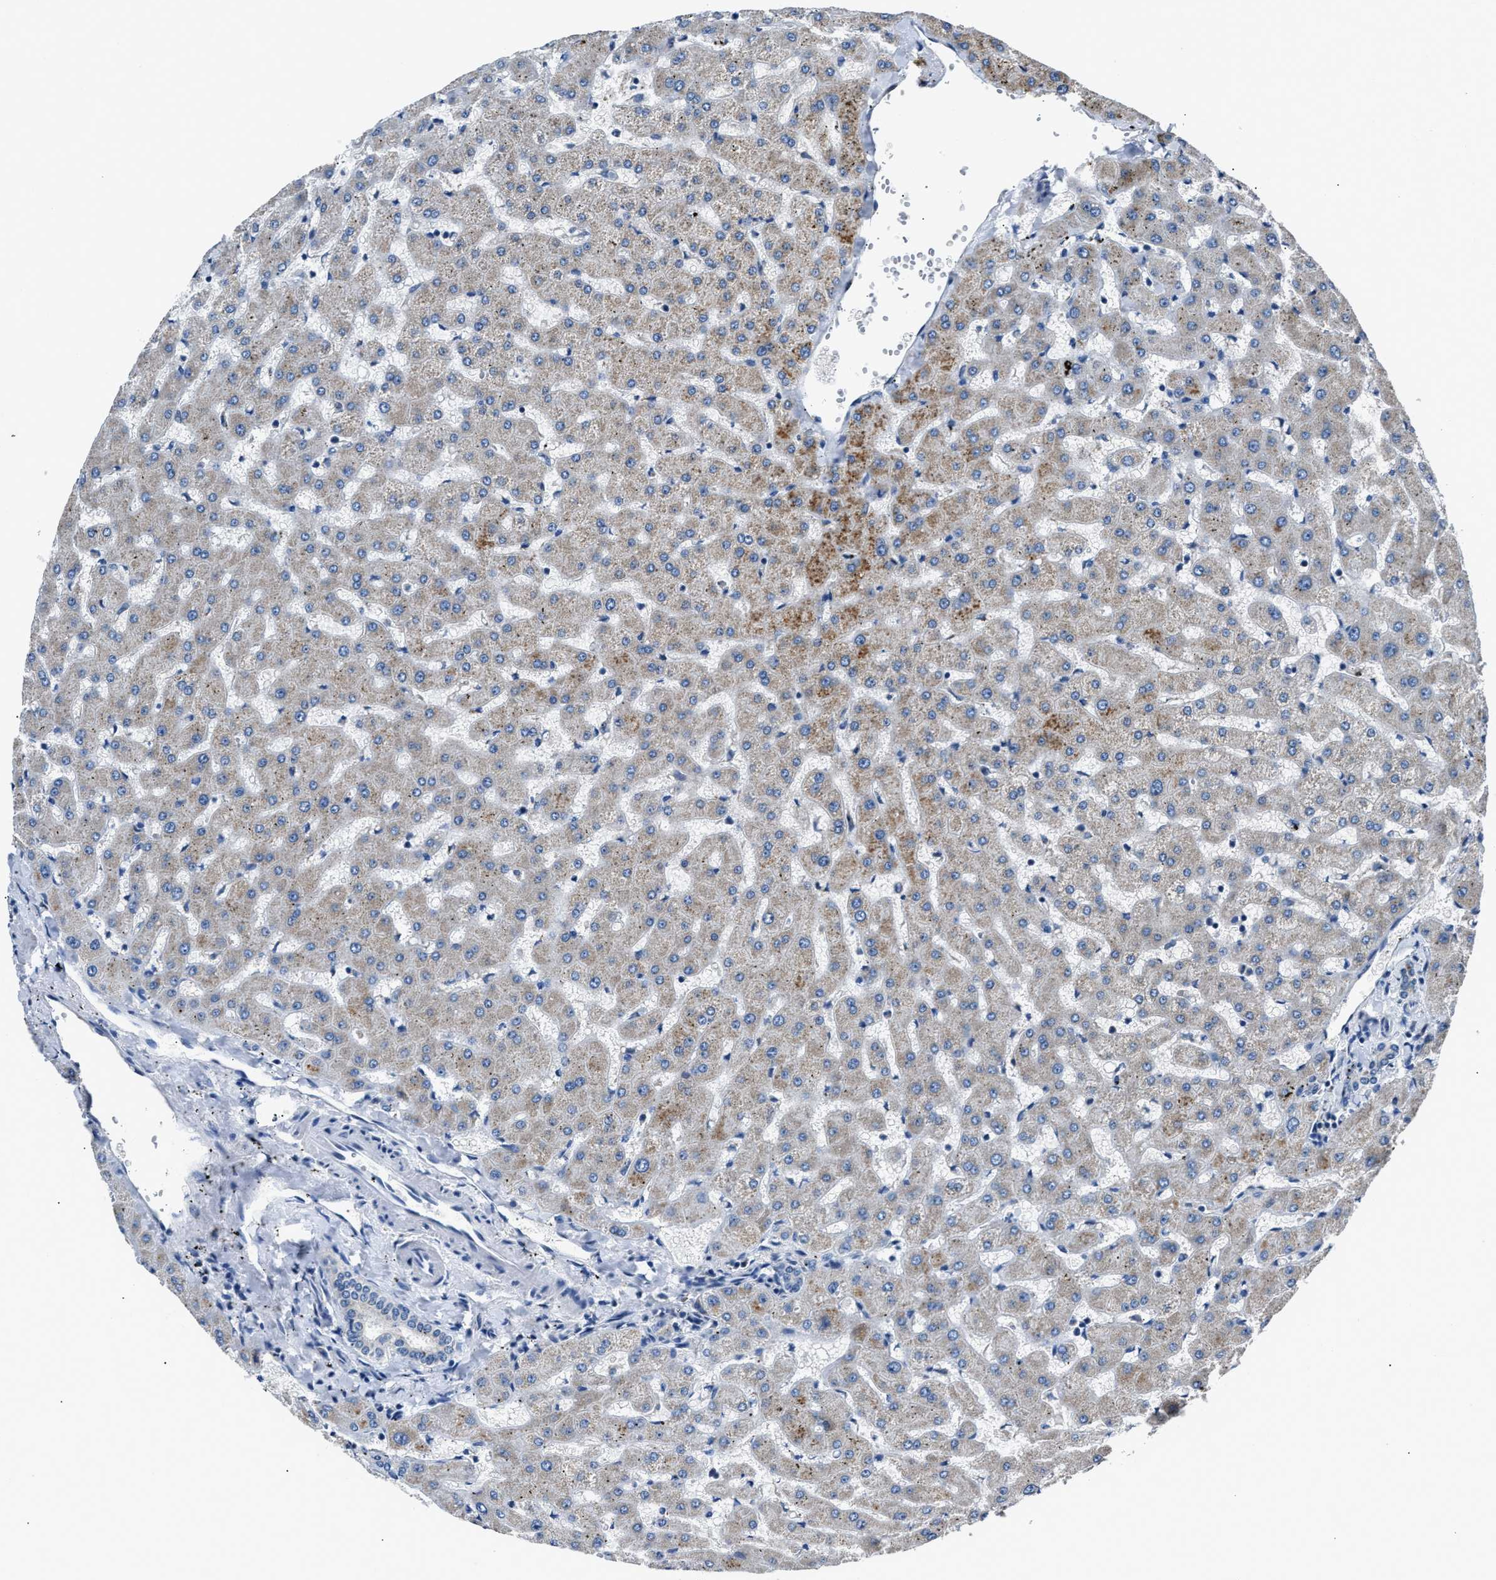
{"staining": {"intensity": "negative", "quantity": "none", "location": "none"}, "tissue": "liver", "cell_type": "Cholangiocytes", "image_type": "normal", "snomed": [{"axis": "morphology", "description": "Normal tissue, NOS"}, {"axis": "topography", "description": "Liver"}], "caption": "Histopathology image shows no significant protein staining in cholangiocytes of benign liver.", "gene": "DNAJC24", "patient": {"sex": "female", "age": 63}}